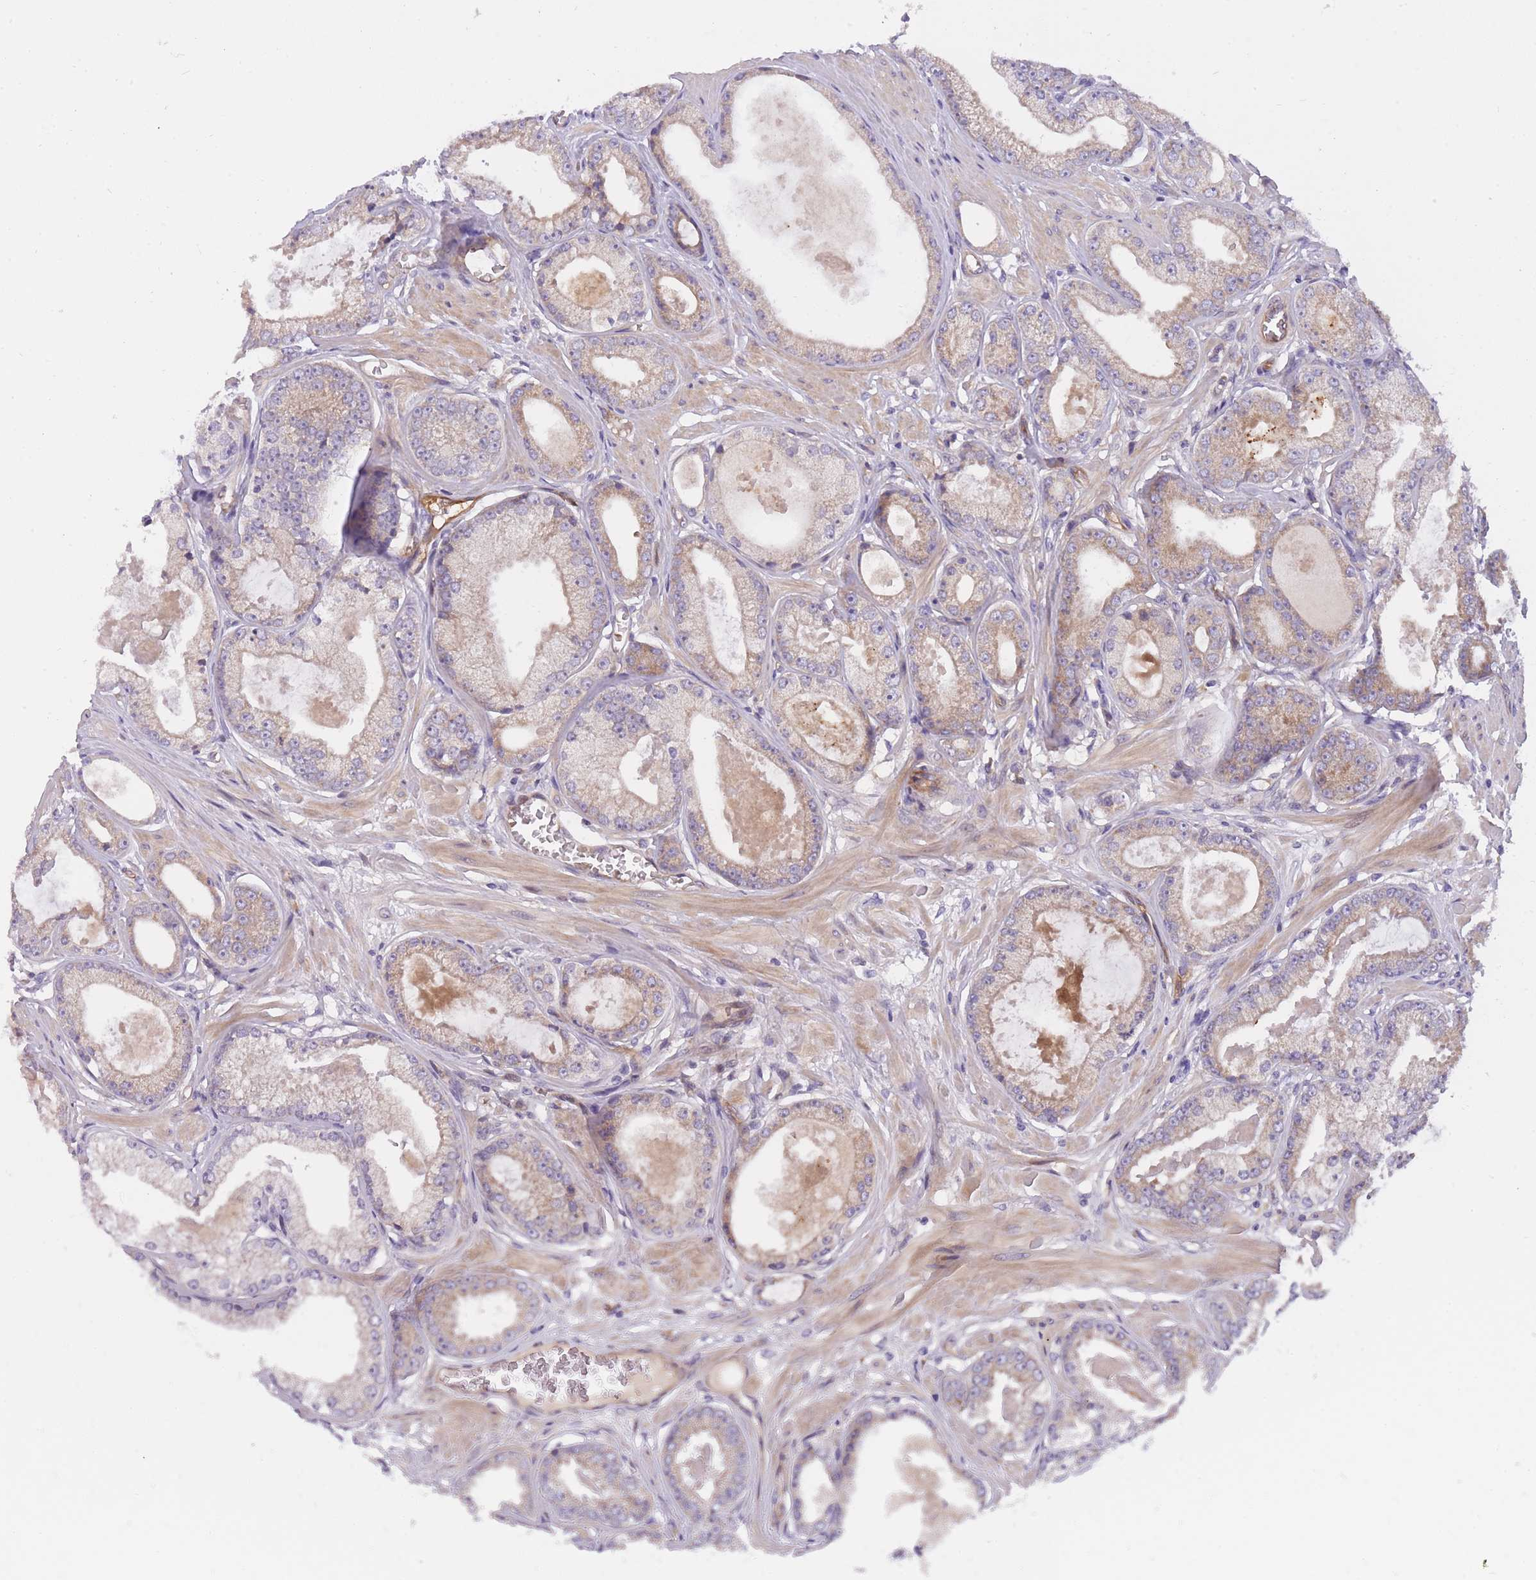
{"staining": {"intensity": "weak", "quantity": "<25%", "location": "cytoplasmic/membranous"}, "tissue": "prostate cancer", "cell_type": "Tumor cells", "image_type": "cancer", "snomed": [{"axis": "morphology", "description": "Adenocarcinoma, Low grade"}, {"axis": "topography", "description": "Prostate"}], "caption": "Low-grade adenocarcinoma (prostate) was stained to show a protein in brown. There is no significant staining in tumor cells.", "gene": "CRYGN", "patient": {"sex": "male", "age": 64}}